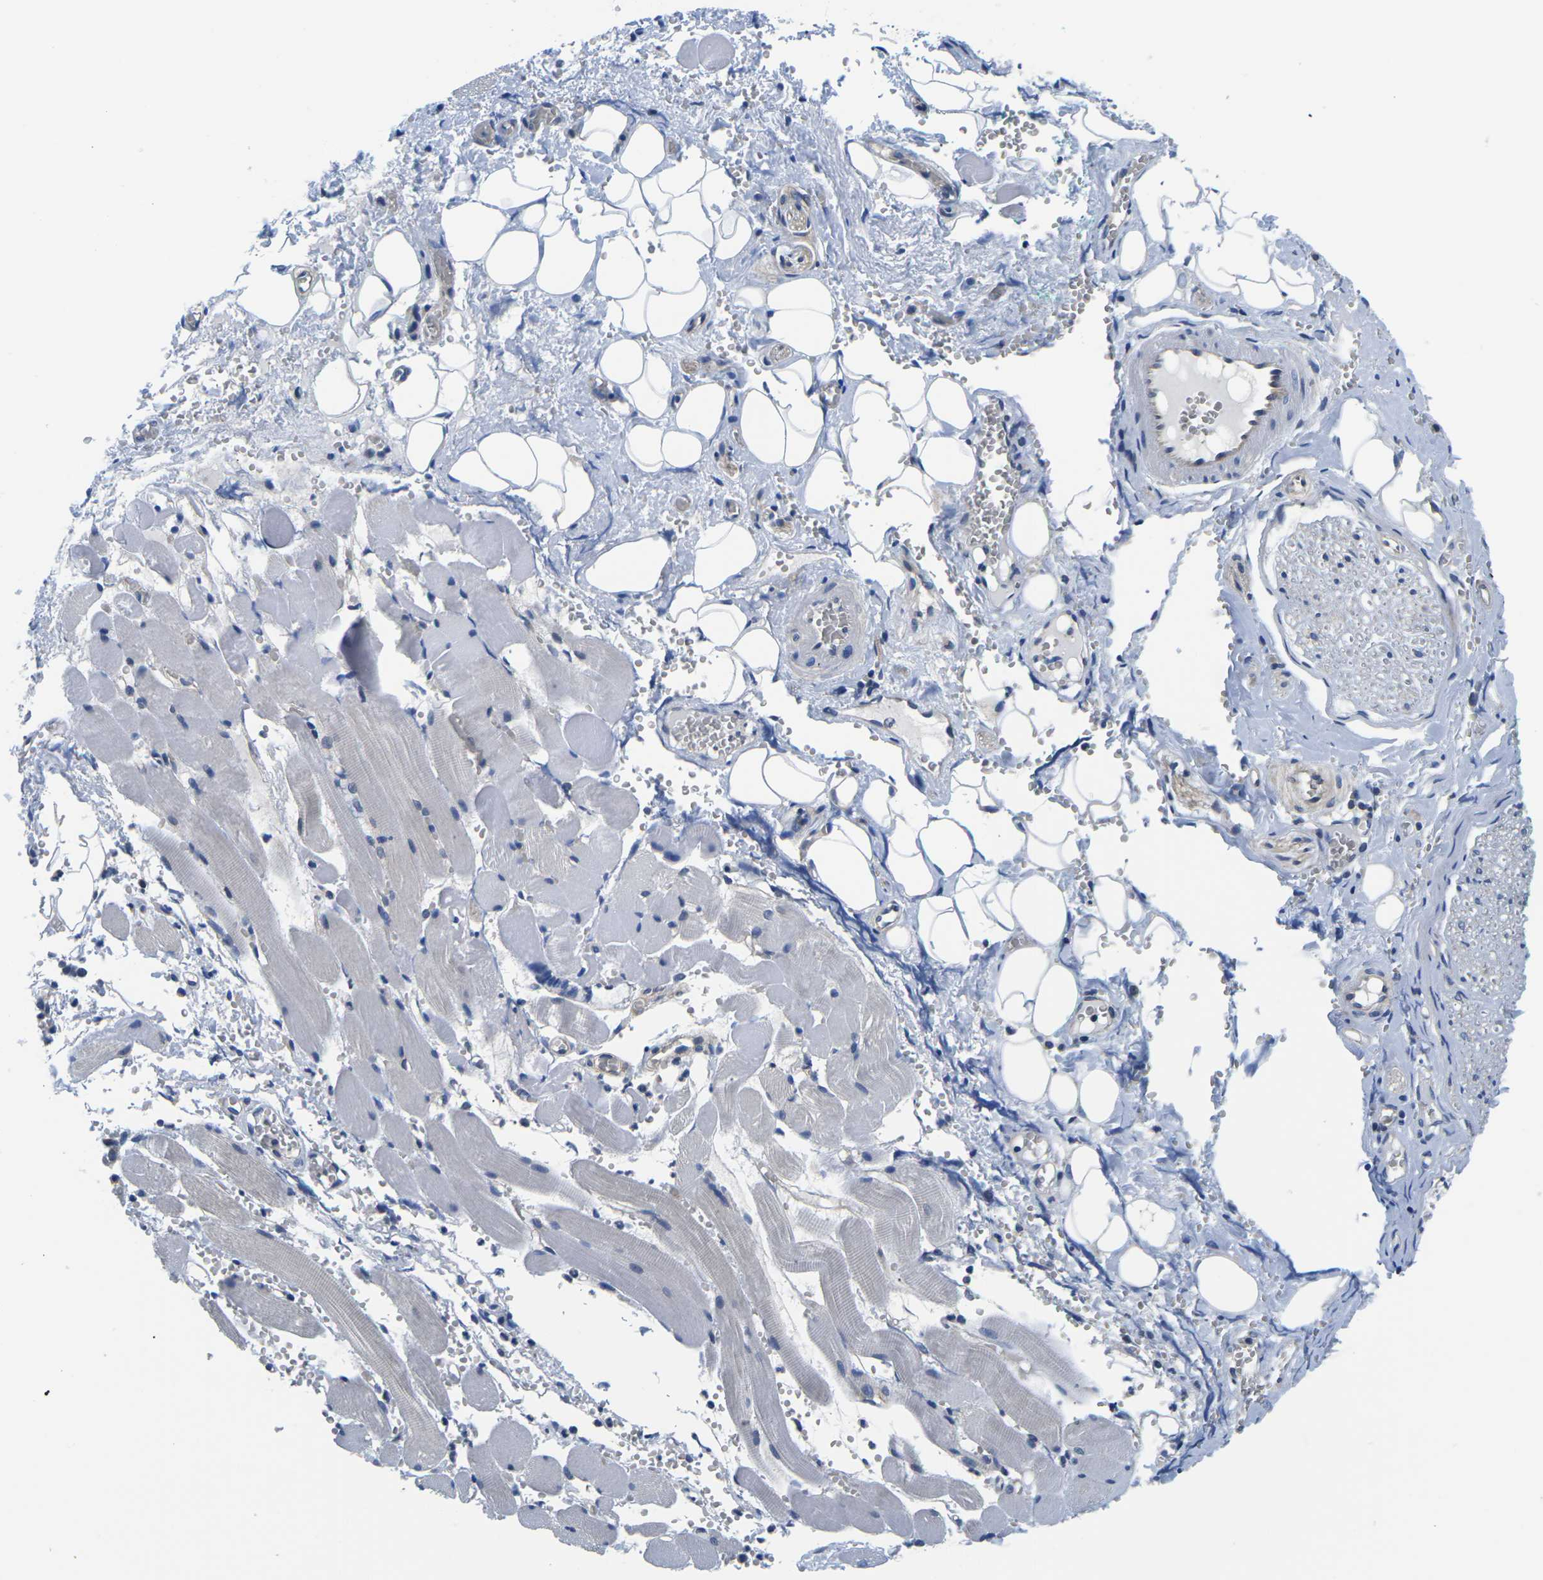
{"staining": {"intensity": "negative", "quantity": "none", "location": "none"}, "tissue": "adipose tissue", "cell_type": "Adipocytes", "image_type": "normal", "snomed": [{"axis": "morphology", "description": "Squamous cell carcinoma, NOS"}, {"axis": "topography", "description": "Oral tissue"}, {"axis": "topography", "description": "Head-Neck"}], "caption": "This is an immunohistochemistry (IHC) photomicrograph of normal human adipose tissue. There is no staining in adipocytes.", "gene": "GSK3B", "patient": {"sex": "female", "age": 50}}